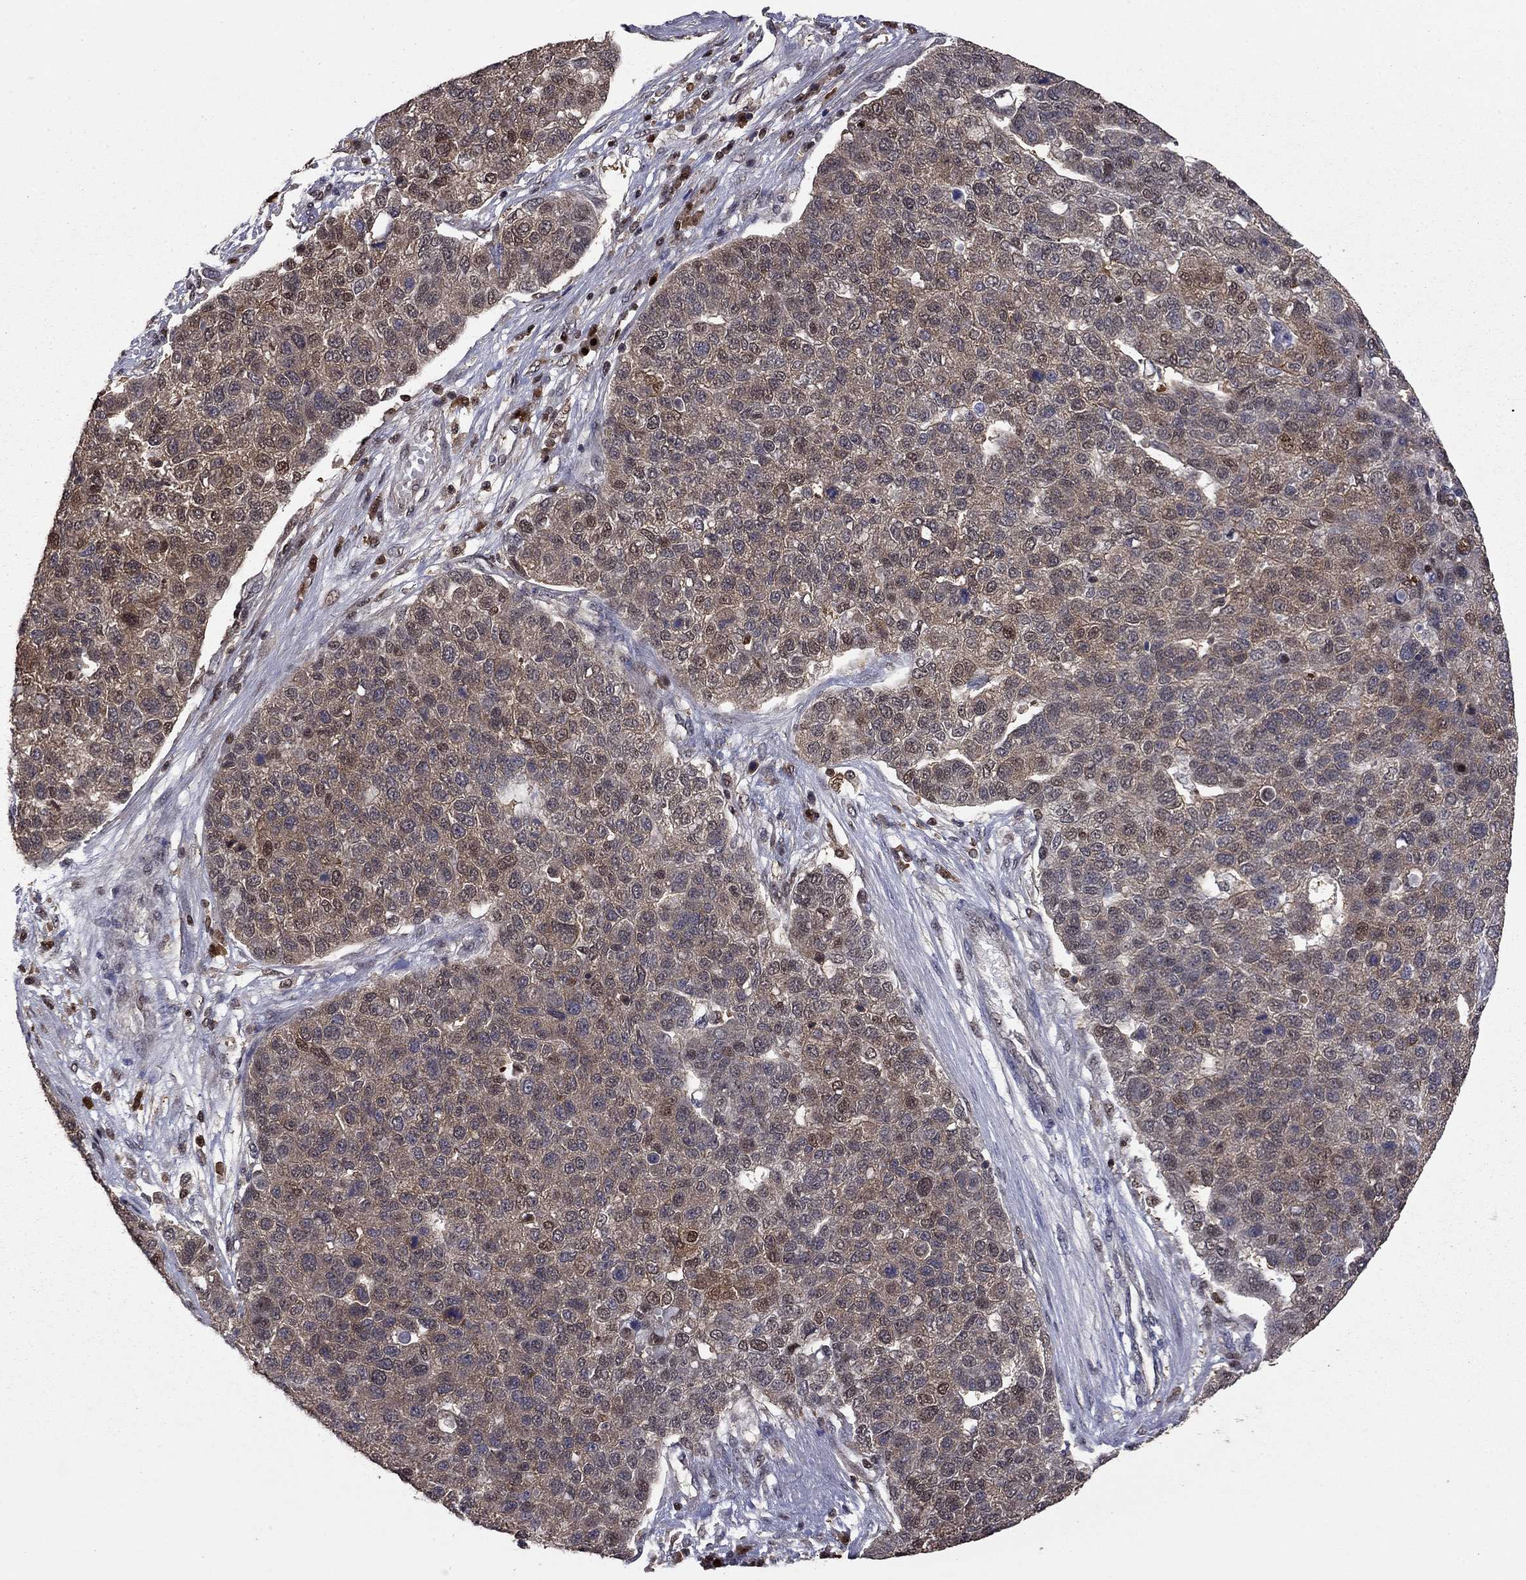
{"staining": {"intensity": "weak", "quantity": ">75%", "location": "cytoplasmic/membranous"}, "tissue": "pancreatic cancer", "cell_type": "Tumor cells", "image_type": "cancer", "snomed": [{"axis": "morphology", "description": "Adenocarcinoma, NOS"}, {"axis": "topography", "description": "Pancreas"}], "caption": "High-power microscopy captured an immunohistochemistry (IHC) photomicrograph of pancreatic cancer (adenocarcinoma), revealing weak cytoplasmic/membranous positivity in about >75% of tumor cells.", "gene": "APPBP2", "patient": {"sex": "female", "age": 61}}